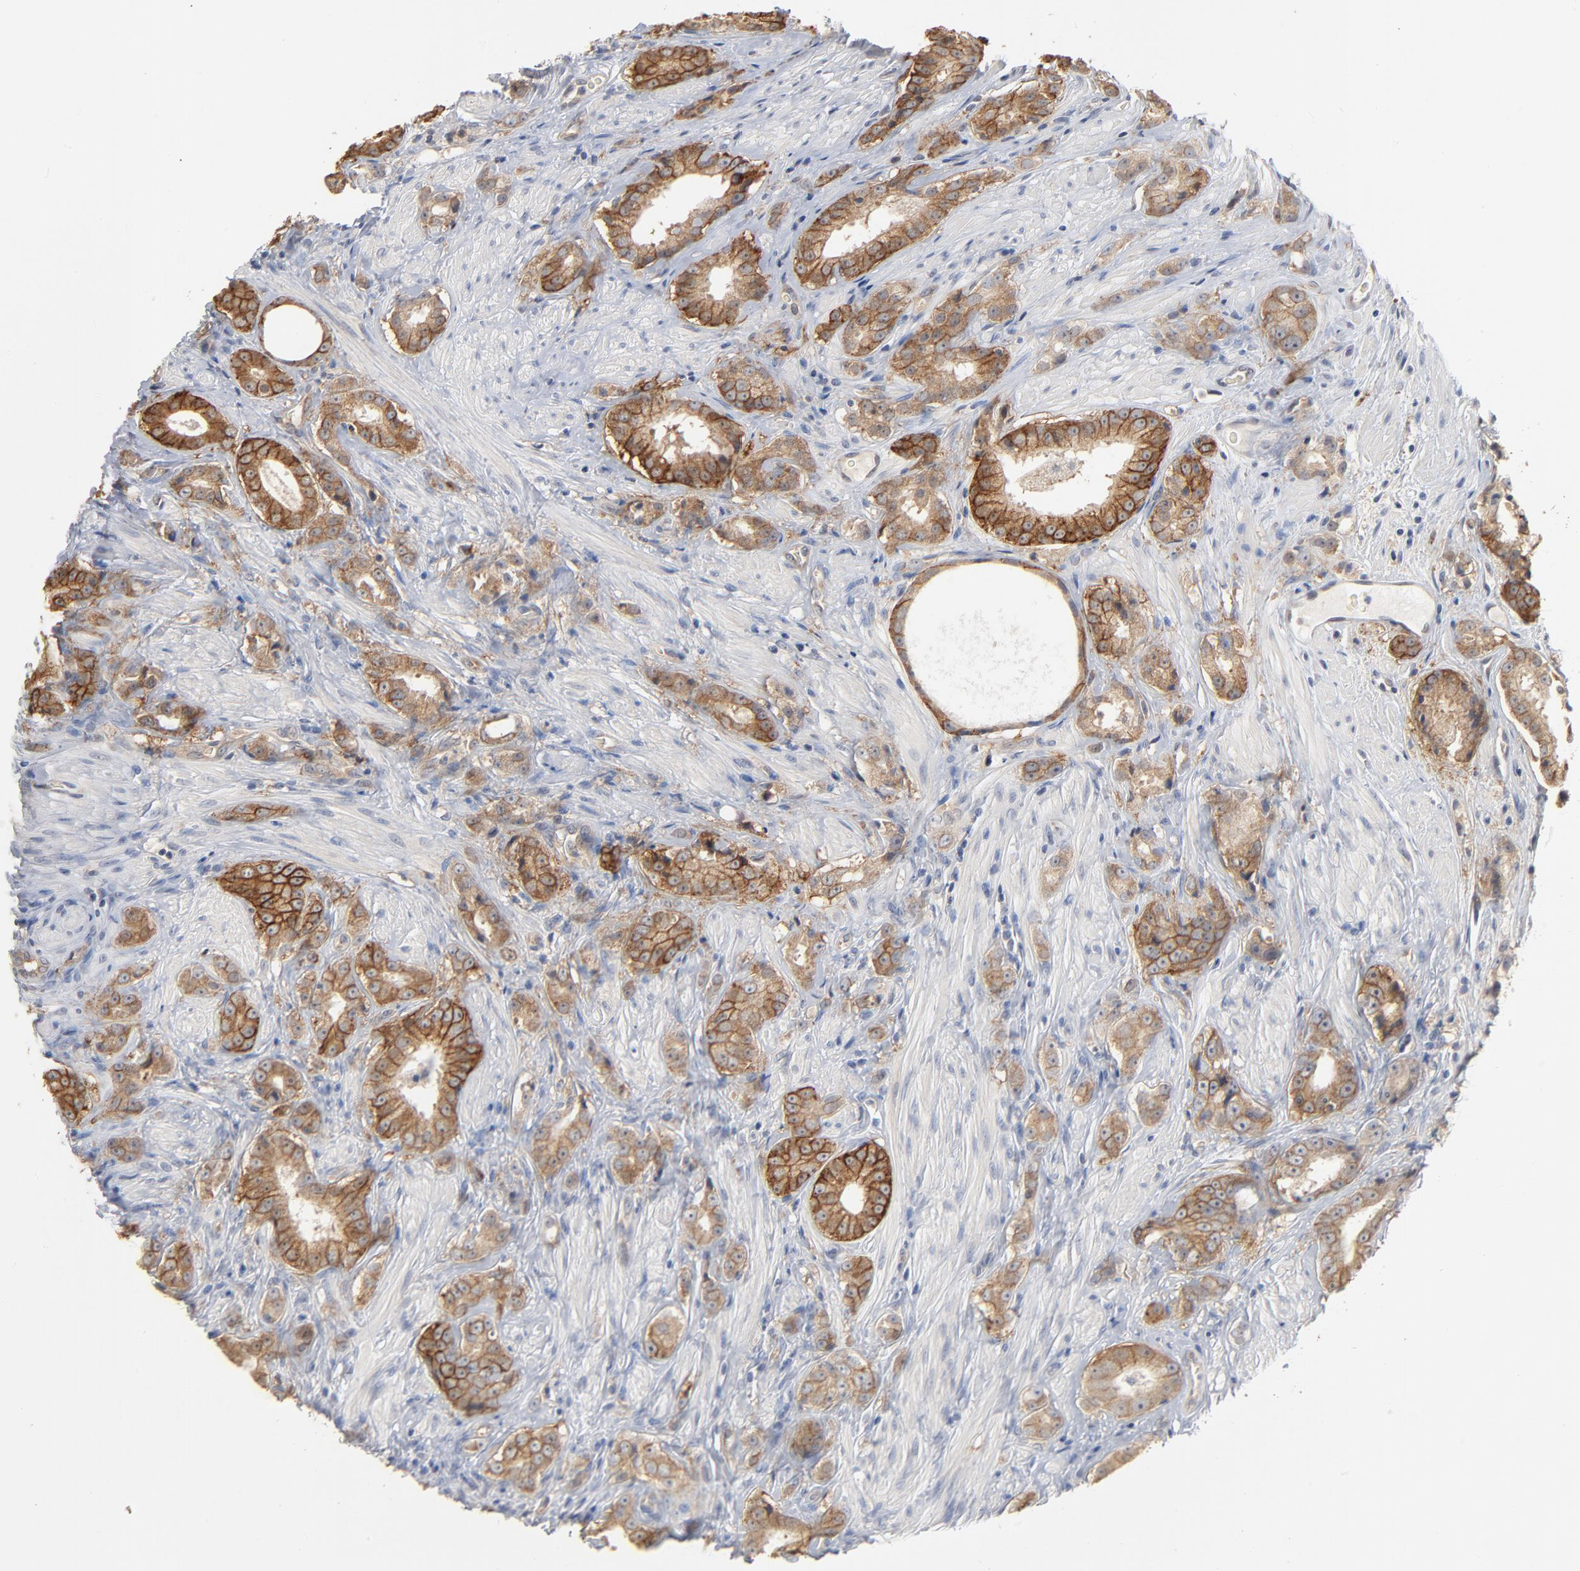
{"staining": {"intensity": "moderate", "quantity": ">75%", "location": "cytoplasmic/membranous"}, "tissue": "prostate cancer", "cell_type": "Tumor cells", "image_type": "cancer", "snomed": [{"axis": "morphology", "description": "Adenocarcinoma, Medium grade"}, {"axis": "topography", "description": "Prostate"}], "caption": "Immunohistochemical staining of prostate adenocarcinoma (medium-grade) exhibits medium levels of moderate cytoplasmic/membranous protein positivity in approximately >75% of tumor cells.", "gene": "EPCAM", "patient": {"sex": "male", "age": 53}}